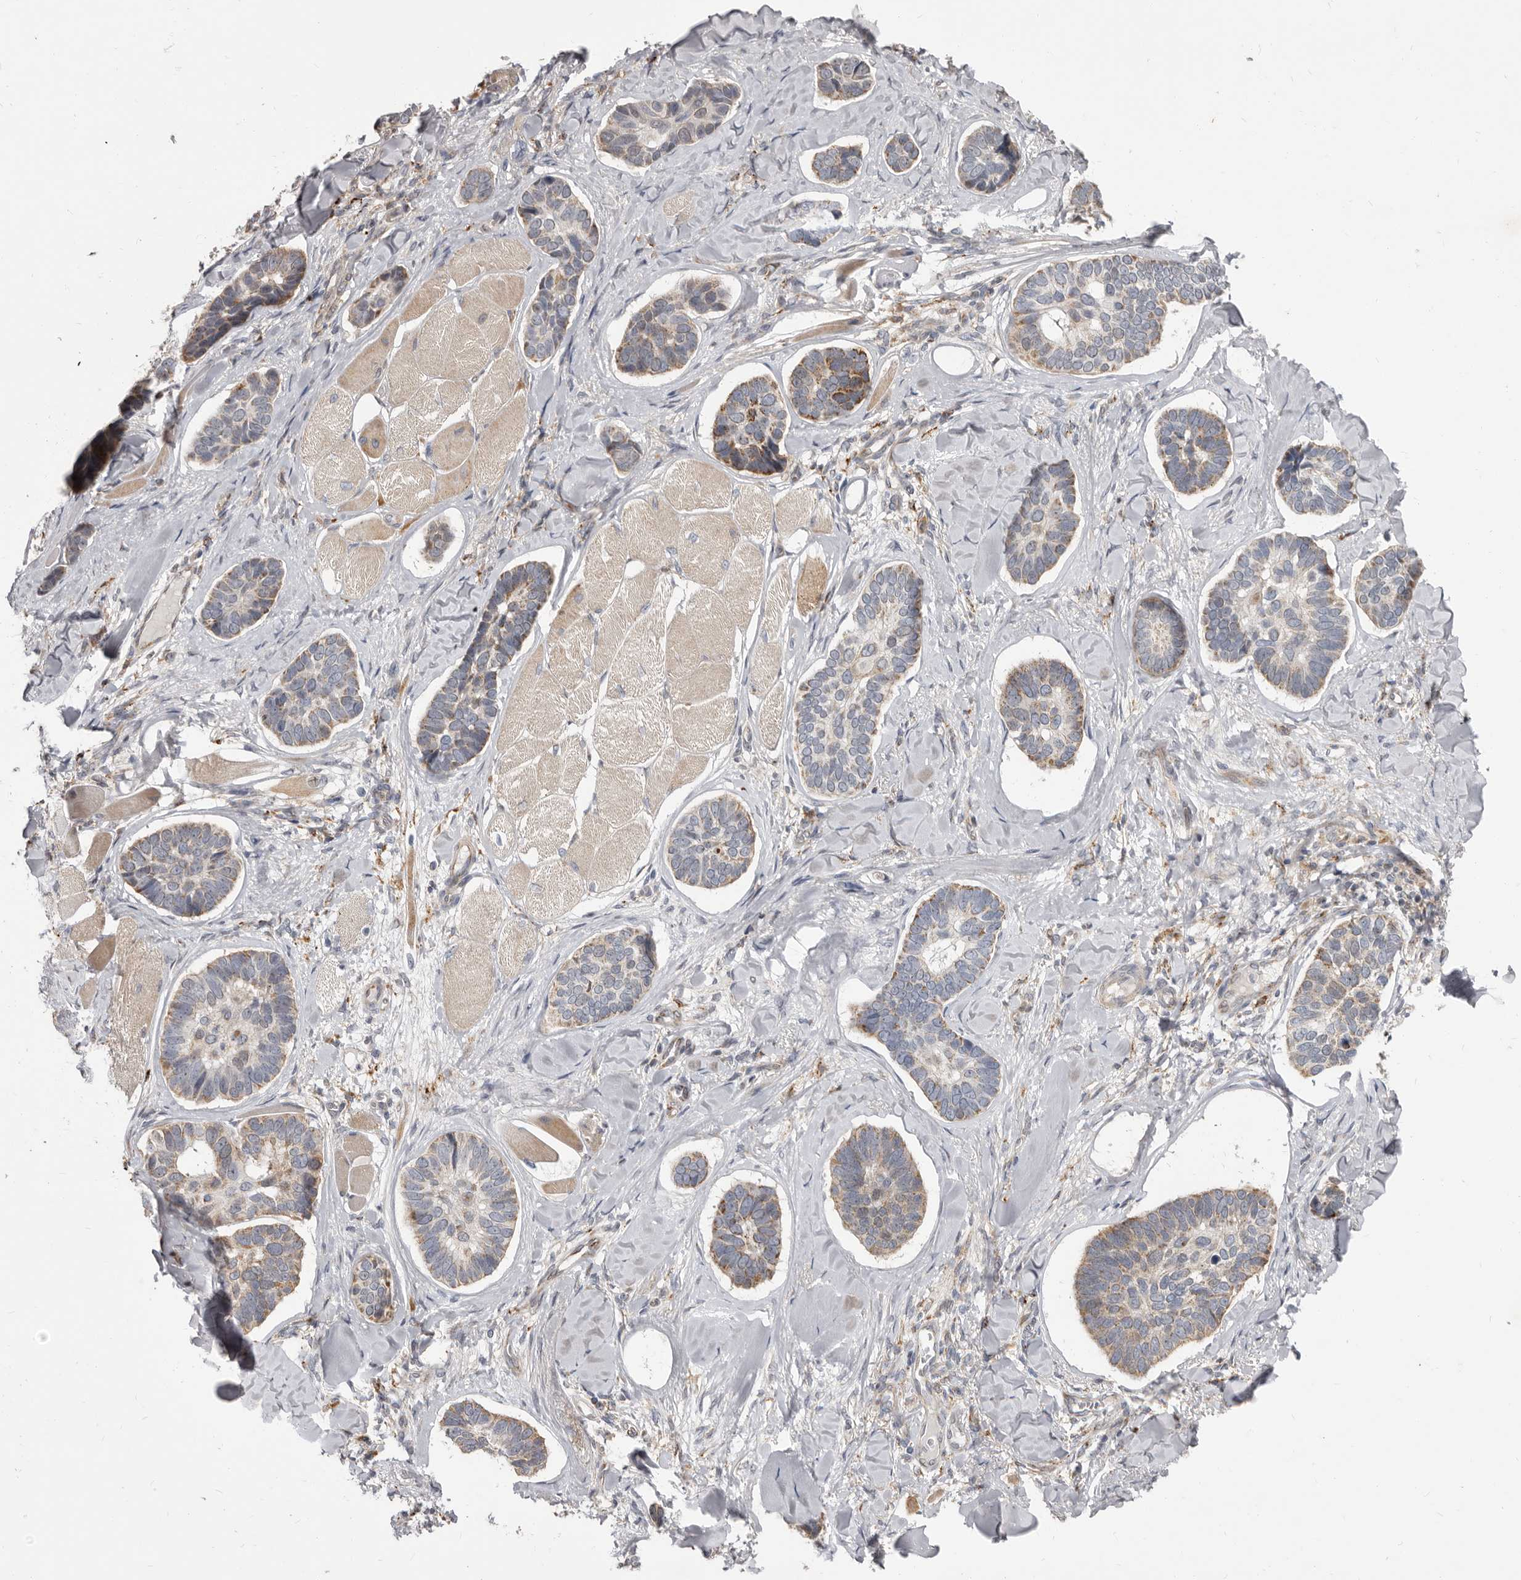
{"staining": {"intensity": "weak", "quantity": "25%-75%", "location": "cytoplasmic/membranous"}, "tissue": "skin cancer", "cell_type": "Tumor cells", "image_type": "cancer", "snomed": [{"axis": "morphology", "description": "Basal cell carcinoma"}, {"axis": "topography", "description": "Skin"}], "caption": "Weak cytoplasmic/membranous staining is present in approximately 25%-75% of tumor cells in skin cancer.", "gene": "SMC4", "patient": {"sex": "male", "age": 62}}